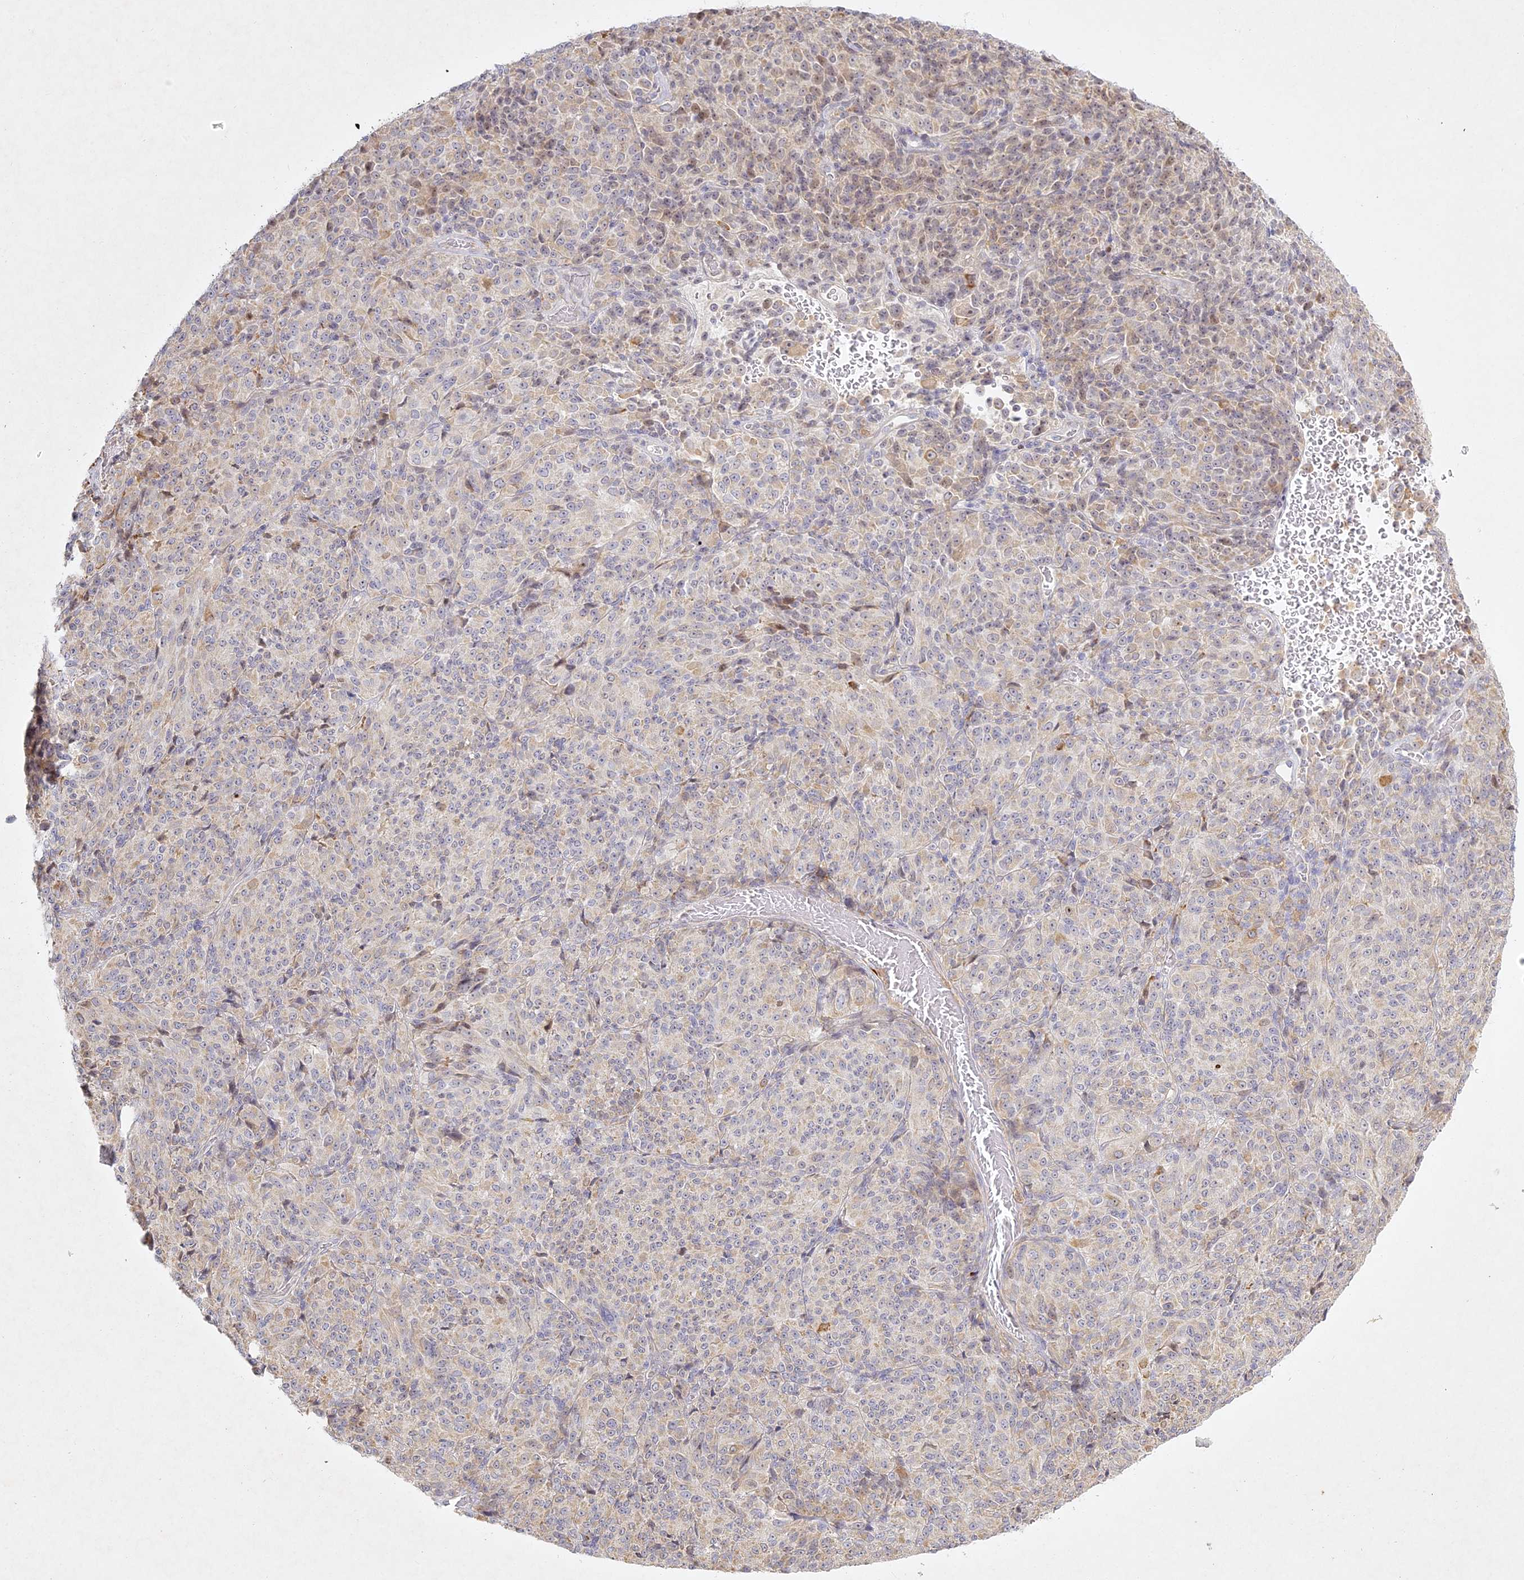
{"staining": {"intensity": "weak", "quantity": "<25%", "location": "cytoplasmic/membranous"}, "tissue": "melanoma", "cell_type": "Tumor cells", "image_type": "cancer", "snomed": [{"axis": "morphology", "description": "Malignant melanoma, Metastatic site"}, {"axis": "topography", "description": "Brain"}], "caption": "DAB (3,3'-diaminobenzidine) immunohistochemical staining of human melanoma demonstrates no significant expression in tumor cells.", "gene": "SLC30A5", "patient": {"sex": "female", "age": 56}}